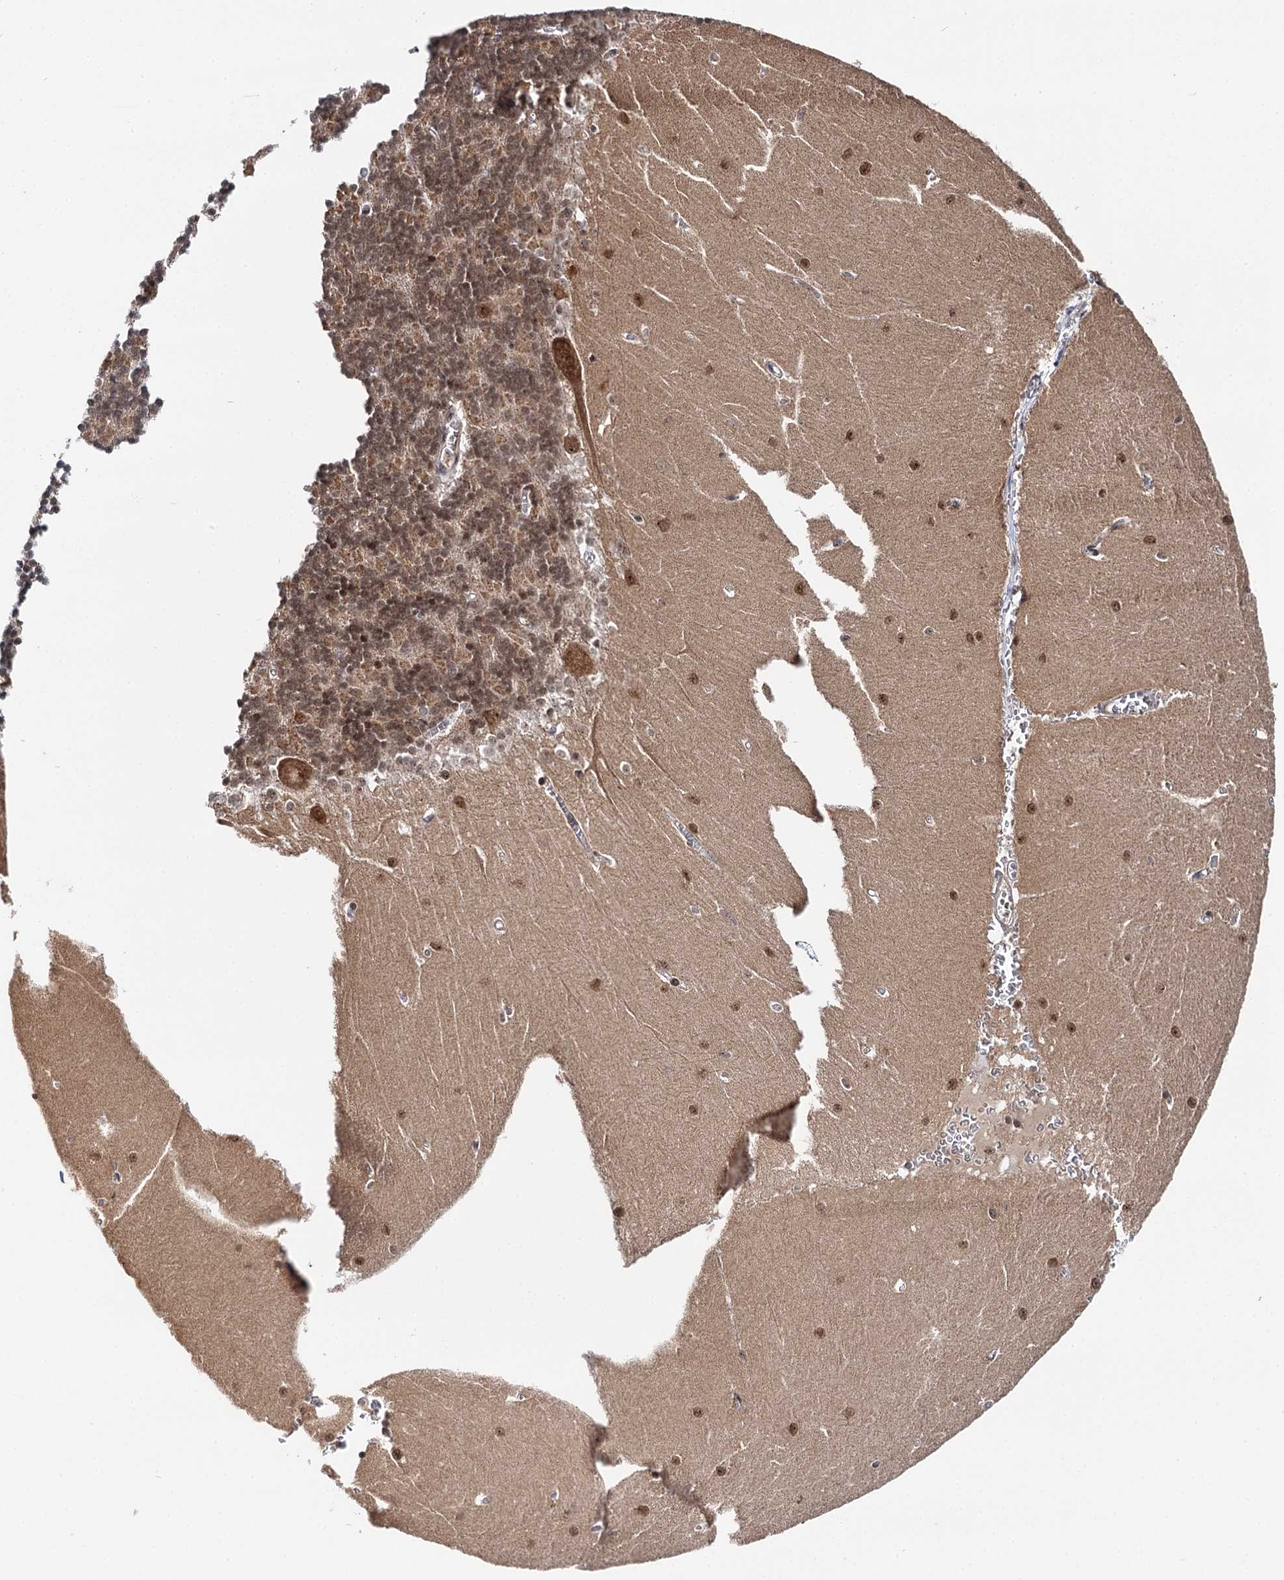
{"staining": {"intensity": "moderate", "quantity": "25%-75%", "location": "cytoplasmic/membranous,nuclear"}, "tissue": "cerebellum", "cell_type": "Cells in granular layer", "image_type": "normal", "snomed": [{"axis": "morphology", "description": "Normal tissue, NOS"}, {"axis": "topography", "description": "Cerebellum"}], "caption": "IHC of unremarkable human cerebellum shows medium levels of moderate cytoplasmic/membranous,nuclear staining in about 25%-75% of cells in granular layer. (IHC, brightfield microscopy, high magnification).", "gene": "BUD13", "patient": {"sex": "male", "age": 37}}